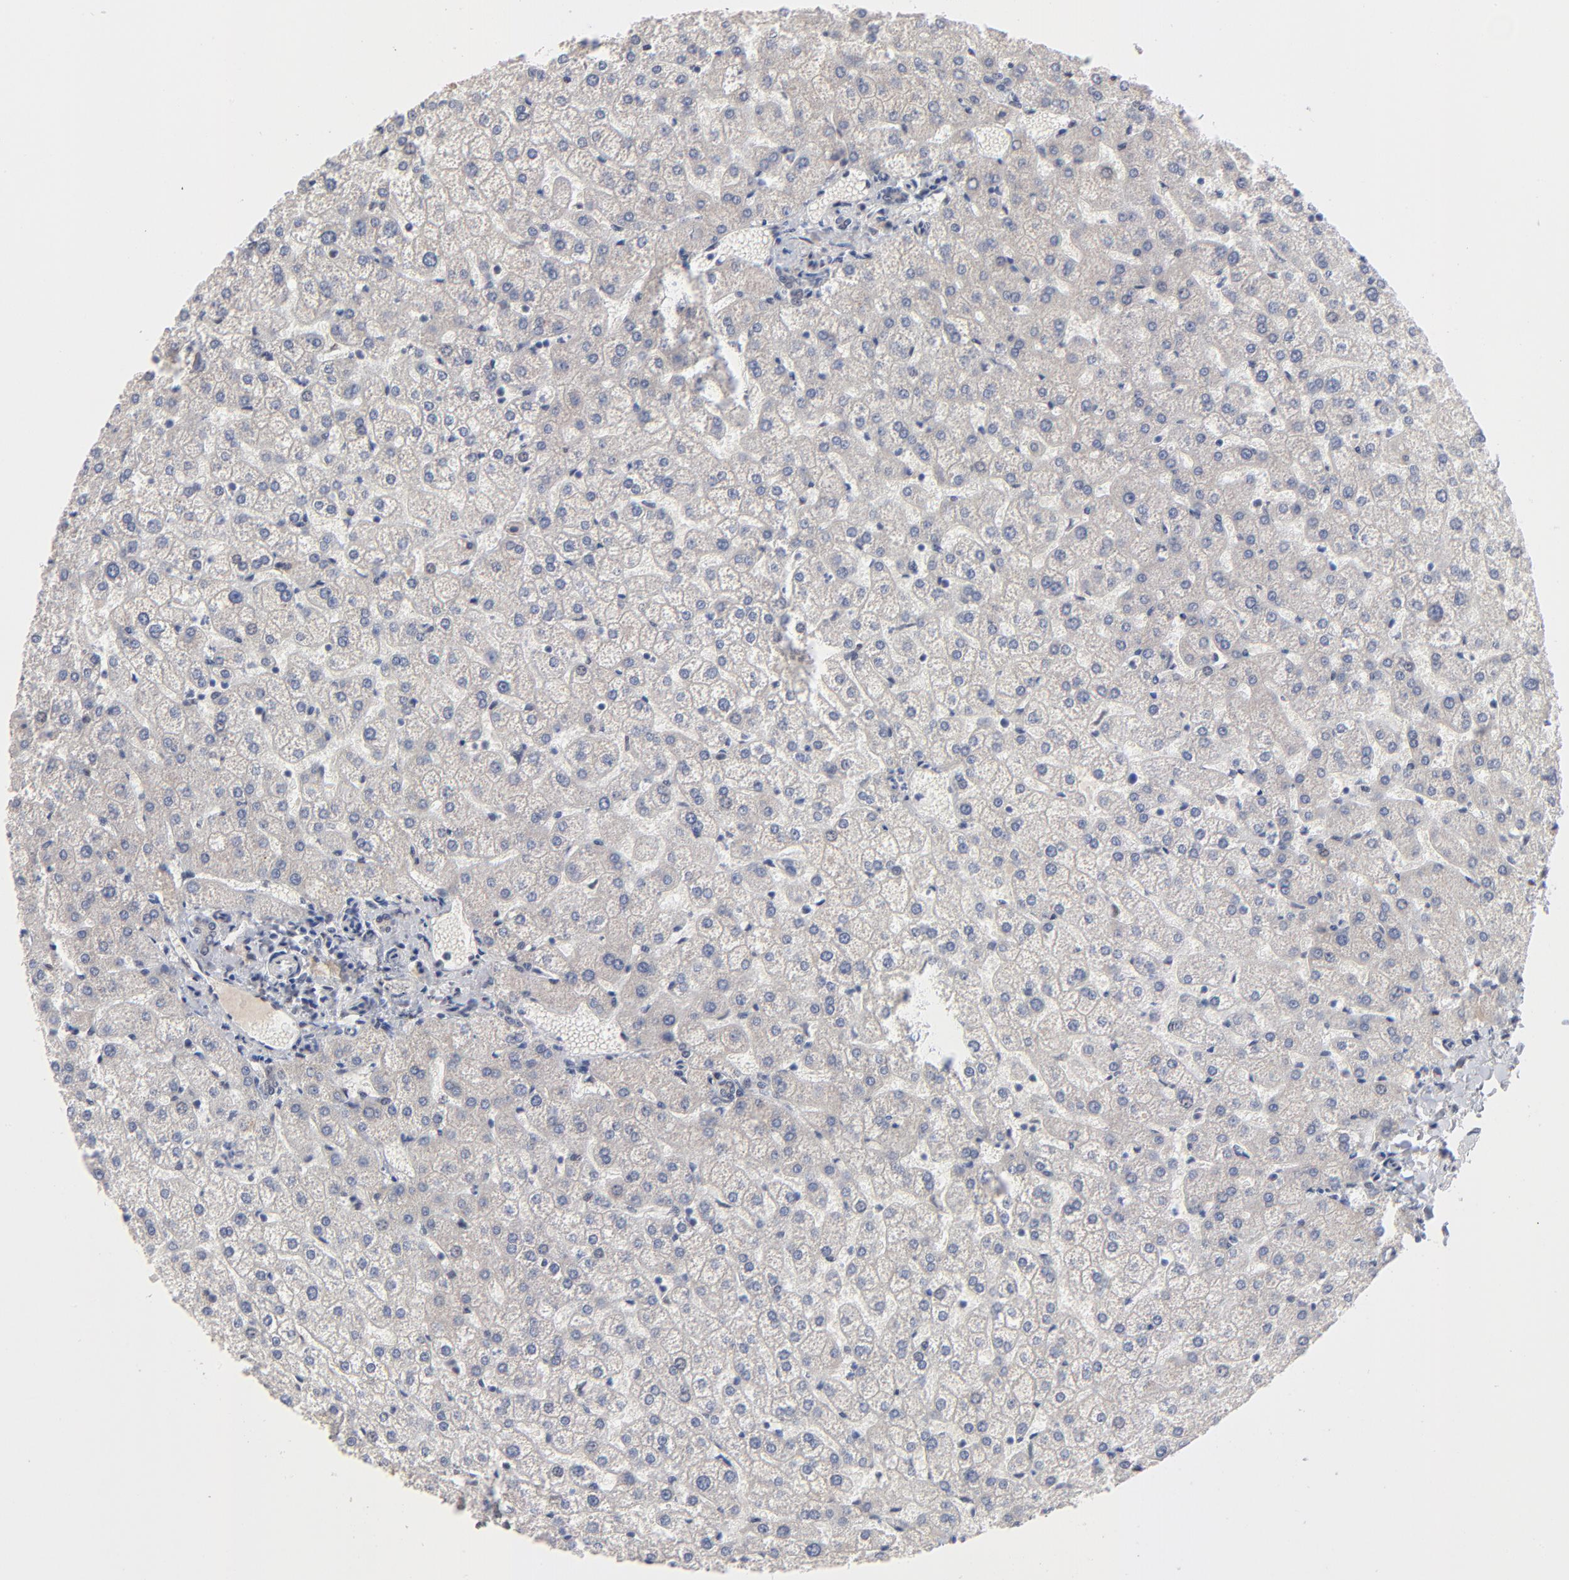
{"staining": {"intensity": "negative", "quantity": "none", "location": "none"}, "tissue": "liver", "cell_type": "Cholangiocytes", "image_type": "normal", "snomed": [{"axis": "morphology", "description": "Normal tissue, NOS"}, {"axis": "topography", "description": "Liver"}], "caption": "Immunohistochemistry (IHC) photomicrograph of benign liver stained for a protein (brown), which exhibits no positivity in cholangiocytes.", "gene": "MBIP", "patient": {"sex": "female", "age": 32}}